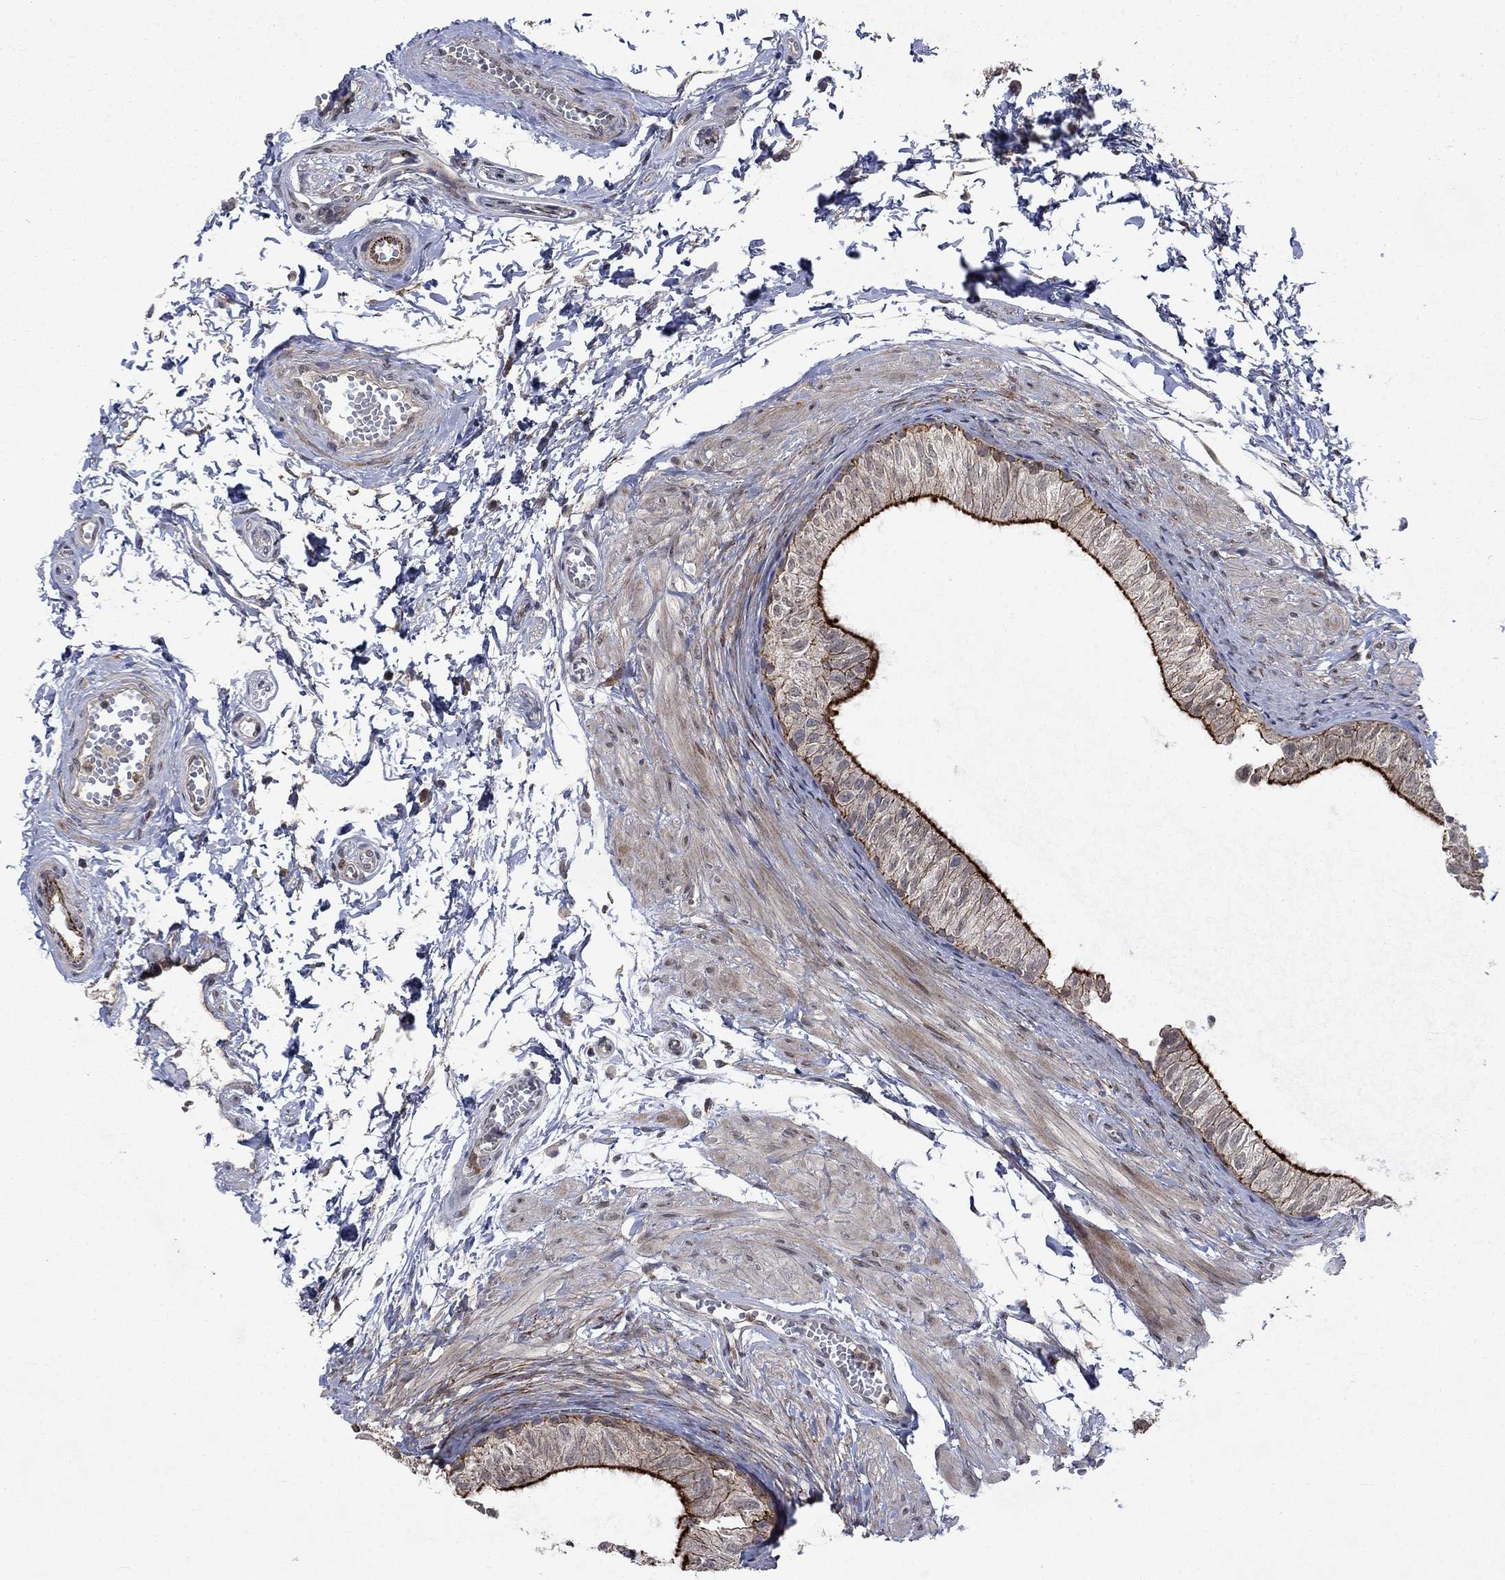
{"staining": {"intensity": "strong", "quantity": "25%-75%", "location": "cytoplasmic/membranous"}, "tissue": "epididymis", "cell_type": "Glandular cells", "image_type": "normal", "snomed": [{"axis": "morphology", "description": "Normal tissue, NOS"}, {"axis": "topography", "description": "Epididymis"}], "caption": "The image reveals staining of normal epididymis, revealing strong cytoplasmic/membranous protein staining (brown color) within glandular cells.", "gene": "PPP1R9A", "patient": {"sex": "male", "age": 22}}